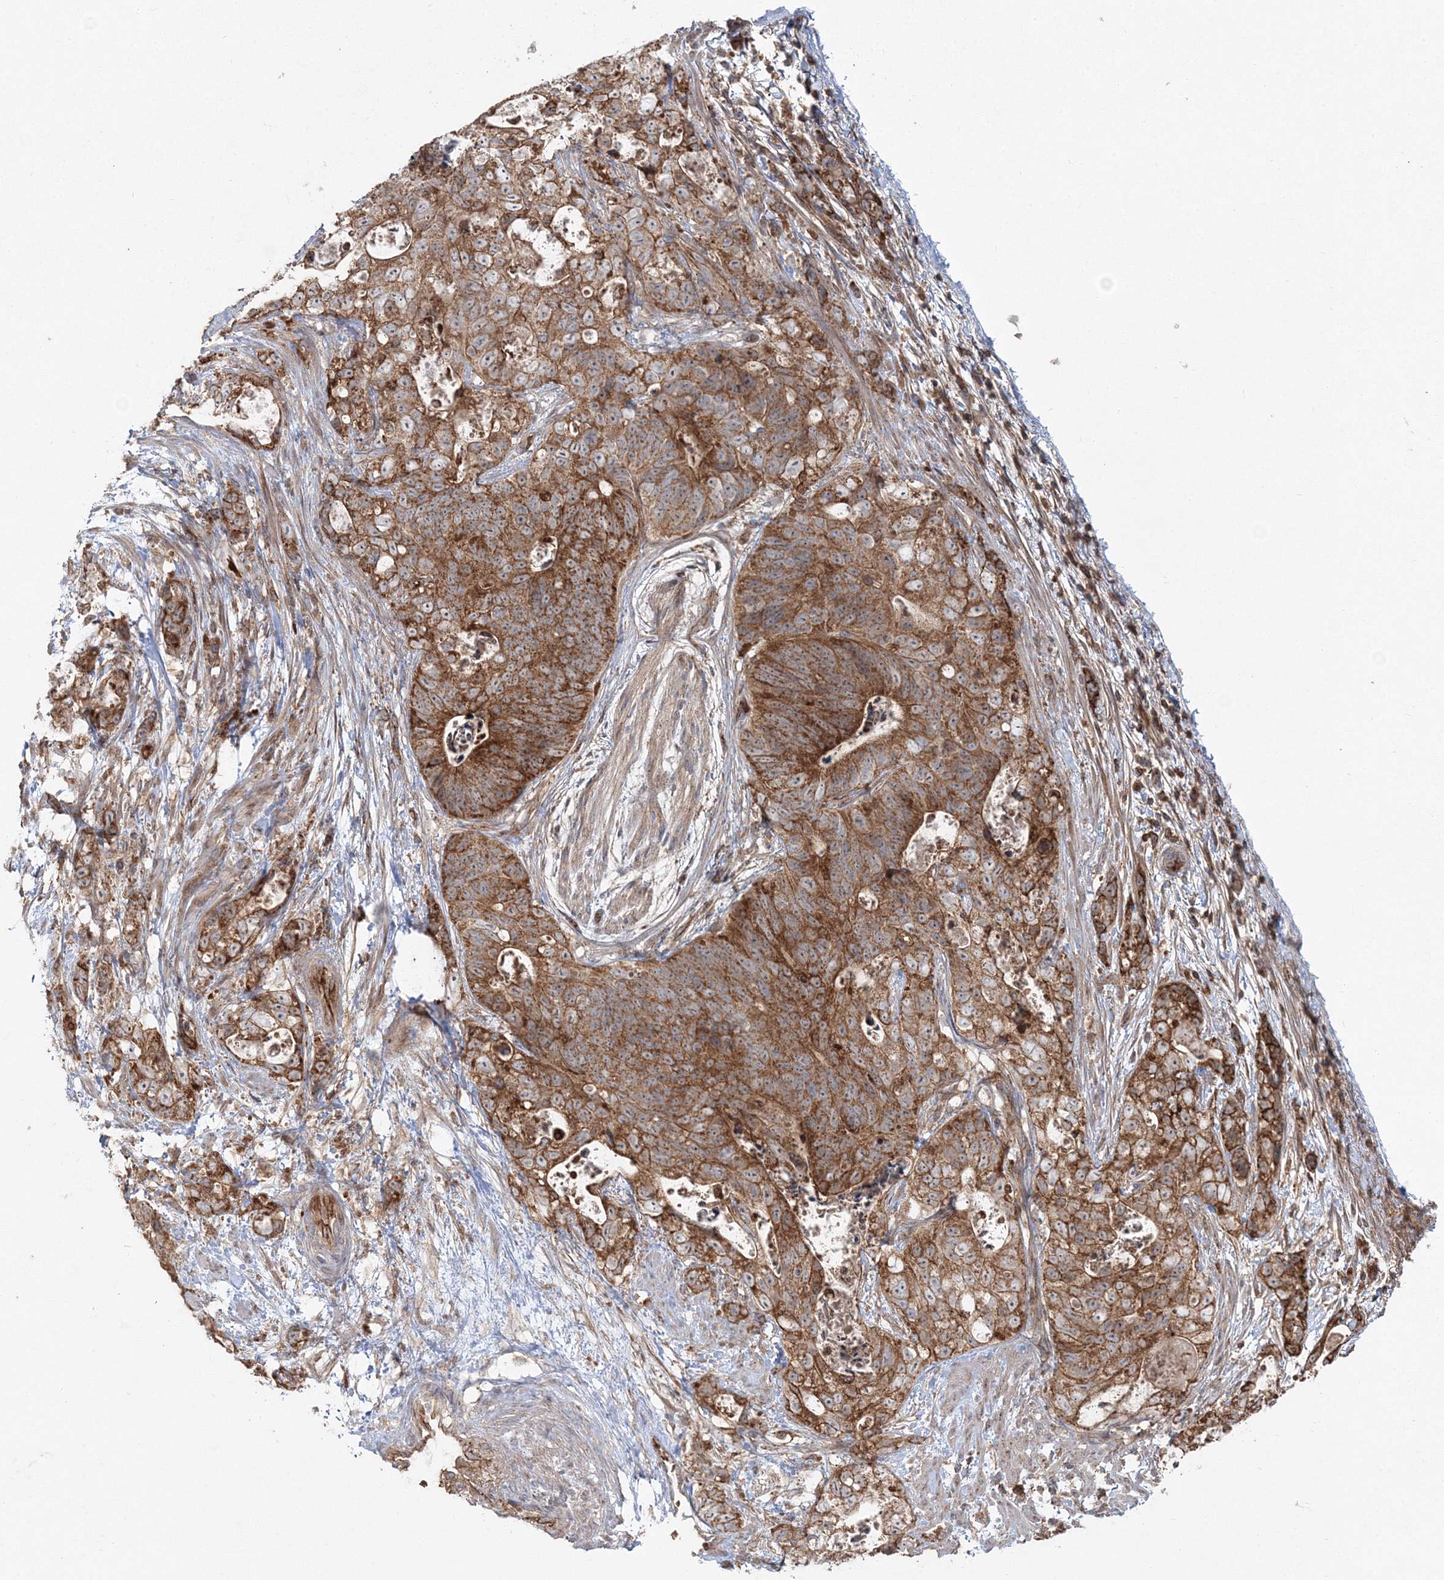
{"staining": {"intensity": "moderate", "quantity": ">75%", "location": "cytoplasmic/membranous"}, "tissue": "stomach cancer", "cell_type": "Tumor cells", "image_type": "cancer", "snomed": [{"axis": "morphology", "description": "Normal tissue, NOS"}, {"axis": "morphology", "description": "Adenocarcinoma, NOS"}, {"axis": "topography", "description": "Stomach"}], "caption": "Immunohistochemistry image of human stomach adenocarcinoma stained for a protein (brown), which shows medium levels of moderate cytoplasmic/membranous expression in about >75% of tumor cells.", "gene": "PCBD2", "patient": {"sex": "female", "age": 89}}